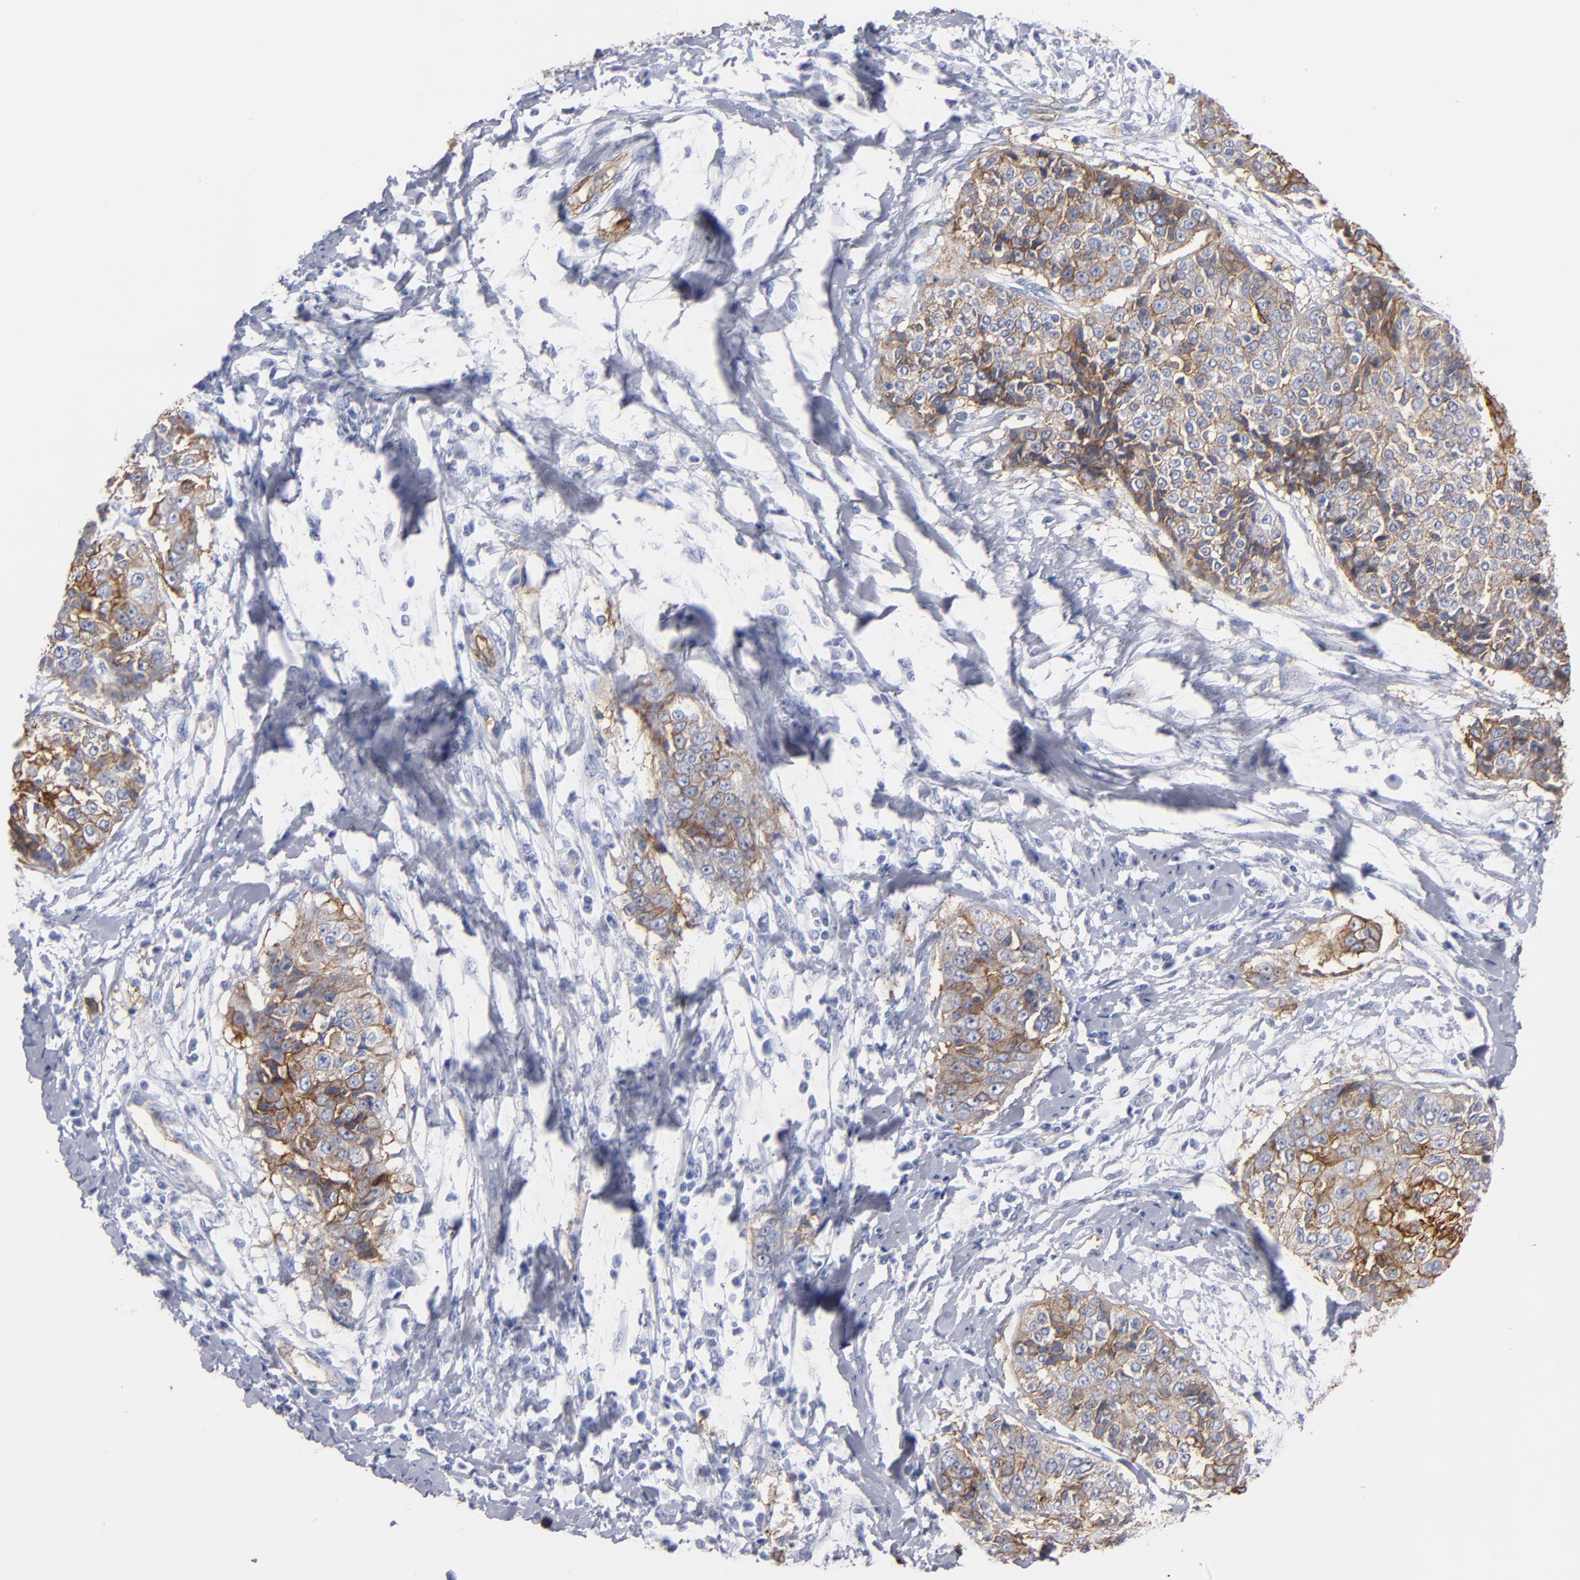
{"staining": {"intensity": "moderate", "quantity": "25%-75%", "location": "cytoplasmic/membranous"}, "tissue": "cervical cancer", "cell_type": "Tumor cells", "image_type": "cancer", "snomed": [{"axis": "morphology", "description": "Squamous cell carcinoma, NOS"}, {"axis": "topography", "description": "Cervix"}], "caption": "Cervical cancer (squamous cell carcinoma) stained with DAB IHC demonstrates medium levels of moderate cytoplasmic/membranous staining in about 25%-75% of tumor cells.", "gene": "TM4SF1", "patient": {"sex": "female", "age": 64}}